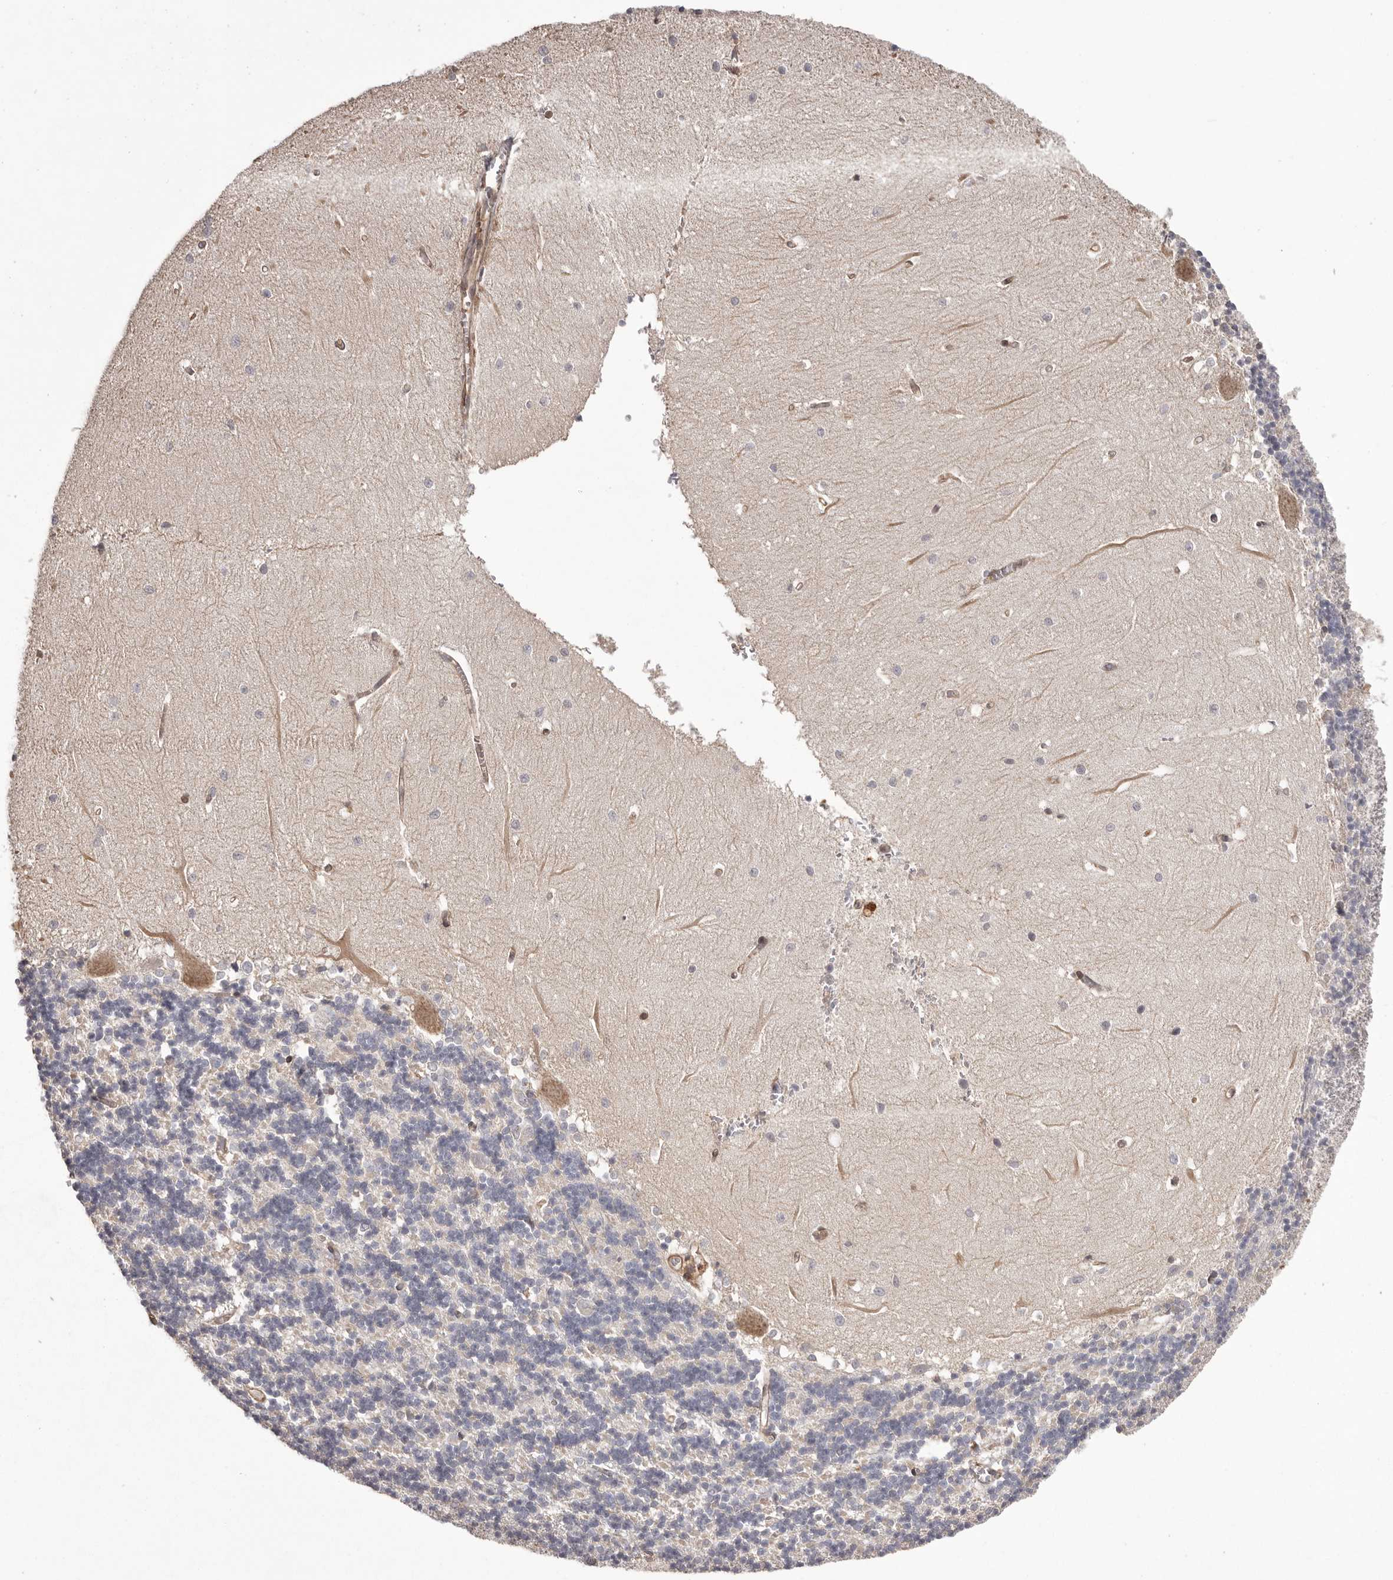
{"staining": {"intensity": "negative", "quantity": "none", "location": "none"}, "tissue": "cerebellum", "cell_type": "Cells in granular layer", "image_type": "normal", "snomed": [{"axis": "morphology", "description": "Normal tissue, NOS"}, {"axis": "topography", "description": "Cerebellum"}], "caption": "Cells in granular layer are negative for protein expression in benign human cerebellum. (Brightfield microscopy of DAB immunohistochemistry at high magnification).", "gene": "NFKBIA", "patient": {"sex": "male", "age": 37}}